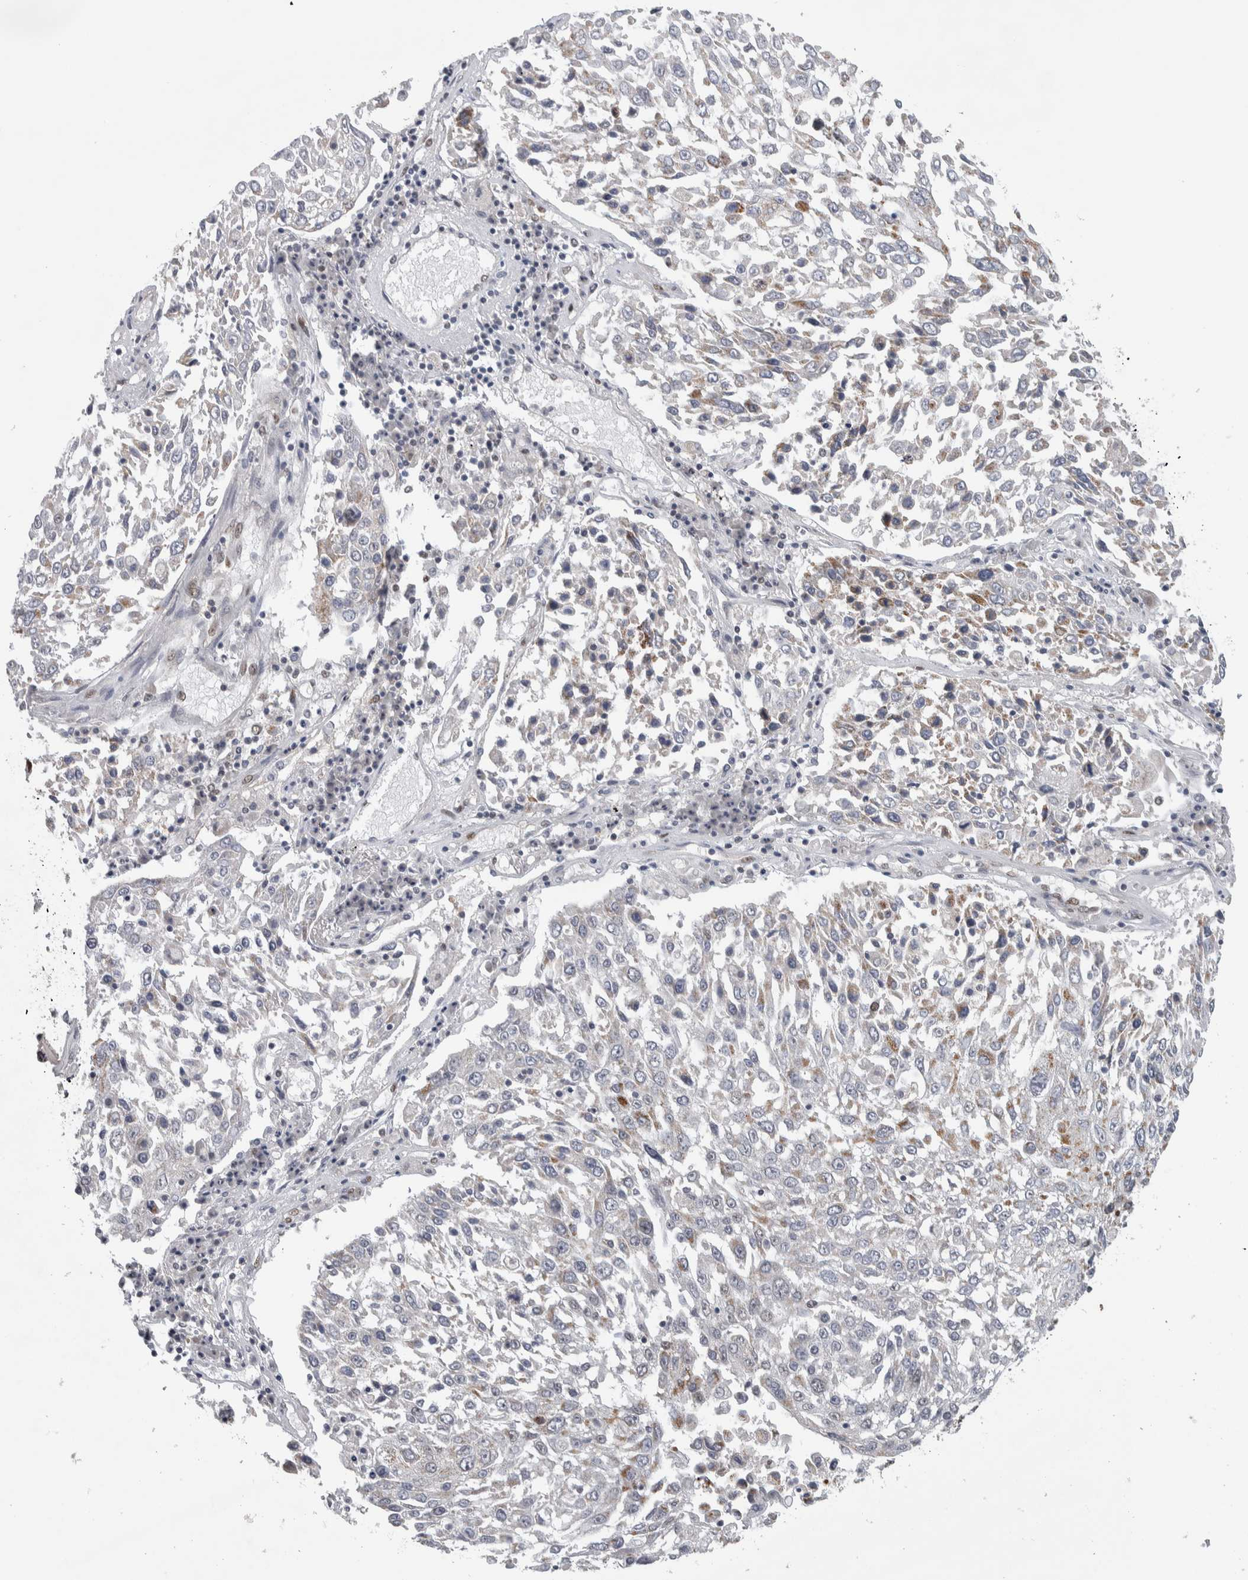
{"staining": {"intensity": "moderate", "quantity": "<25%", "location": "nuclear"}, "tissue": "lung cancer", "cell_type": "Tumor cells", "image_type": "cancer", "snomed": [{"axis": "morphology", "description": "Squamous cell carcinoma, NOS"}, {"axis": "topography", "description": "Lung"}], "caption": "Immunohistochemical staining of human lung cancer reveals low levels of moderate nuclear positivity in approximately <25% of tumor cells.", "gene": "HEXIM2", "patient": {"sex": "male", "age": 65}}